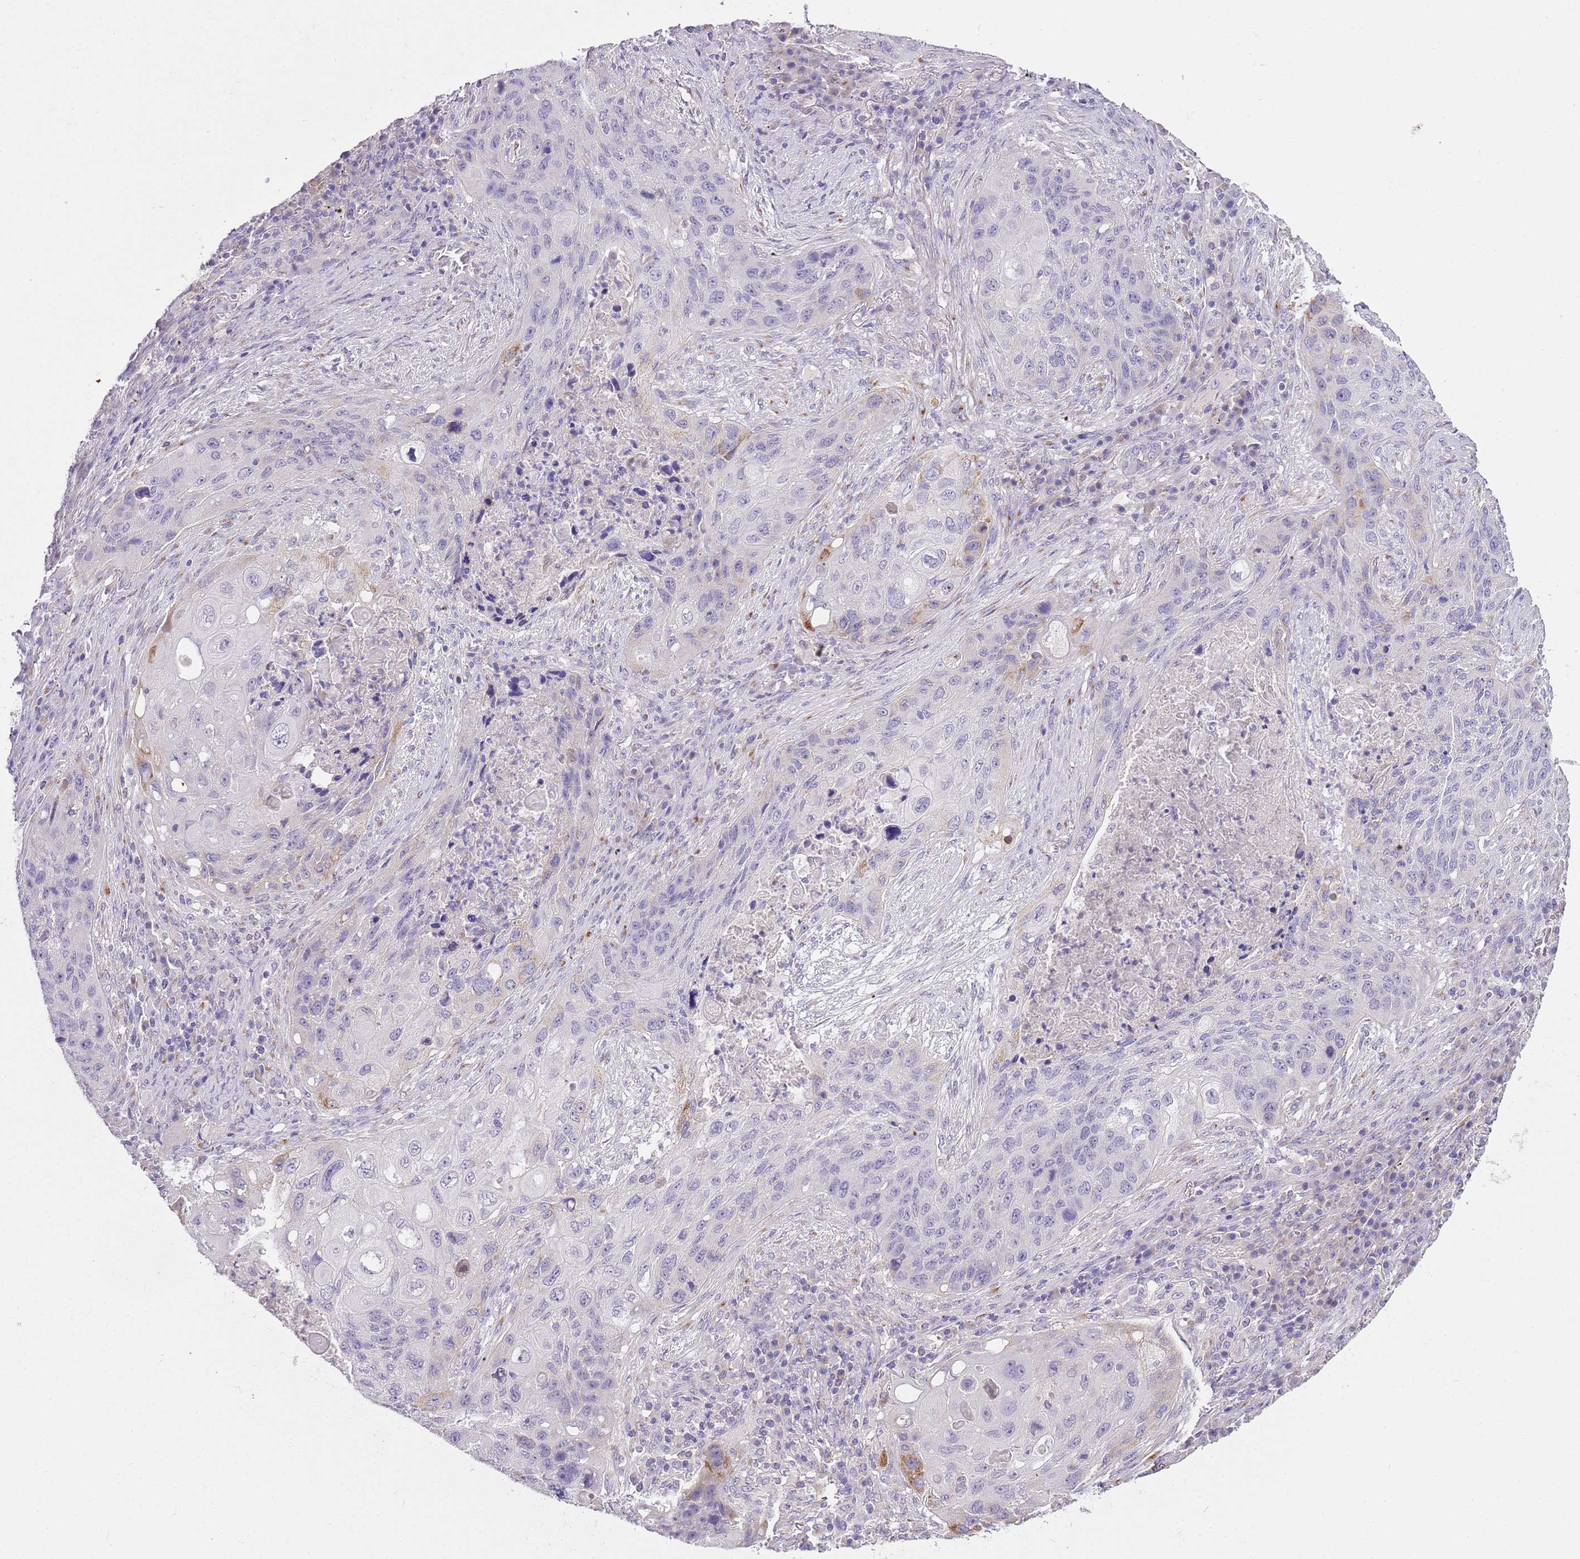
{"staining": {"intensity": "negative", "quantity": "none", "location": "none"}, "tissue": "lung cancer", "cell_type": "Tumor cells", "image_type": "cancer", "snomed": [{"axis": "morphology", "description": "Squamous cell carcinoma, NOS"}, {"axis": "topography", "description": "Lung"}], "caption": "Immunohistochemical staining of human lung cancer (squamous cell carcinoma) exhibits no significant expression in tumor cells. The staining is performed using DAB brown chromogen with nuclei counter-stained in using hematoxylin.", "gene": "CFAP73", "patient": {"sex": "female", "age": 63}}